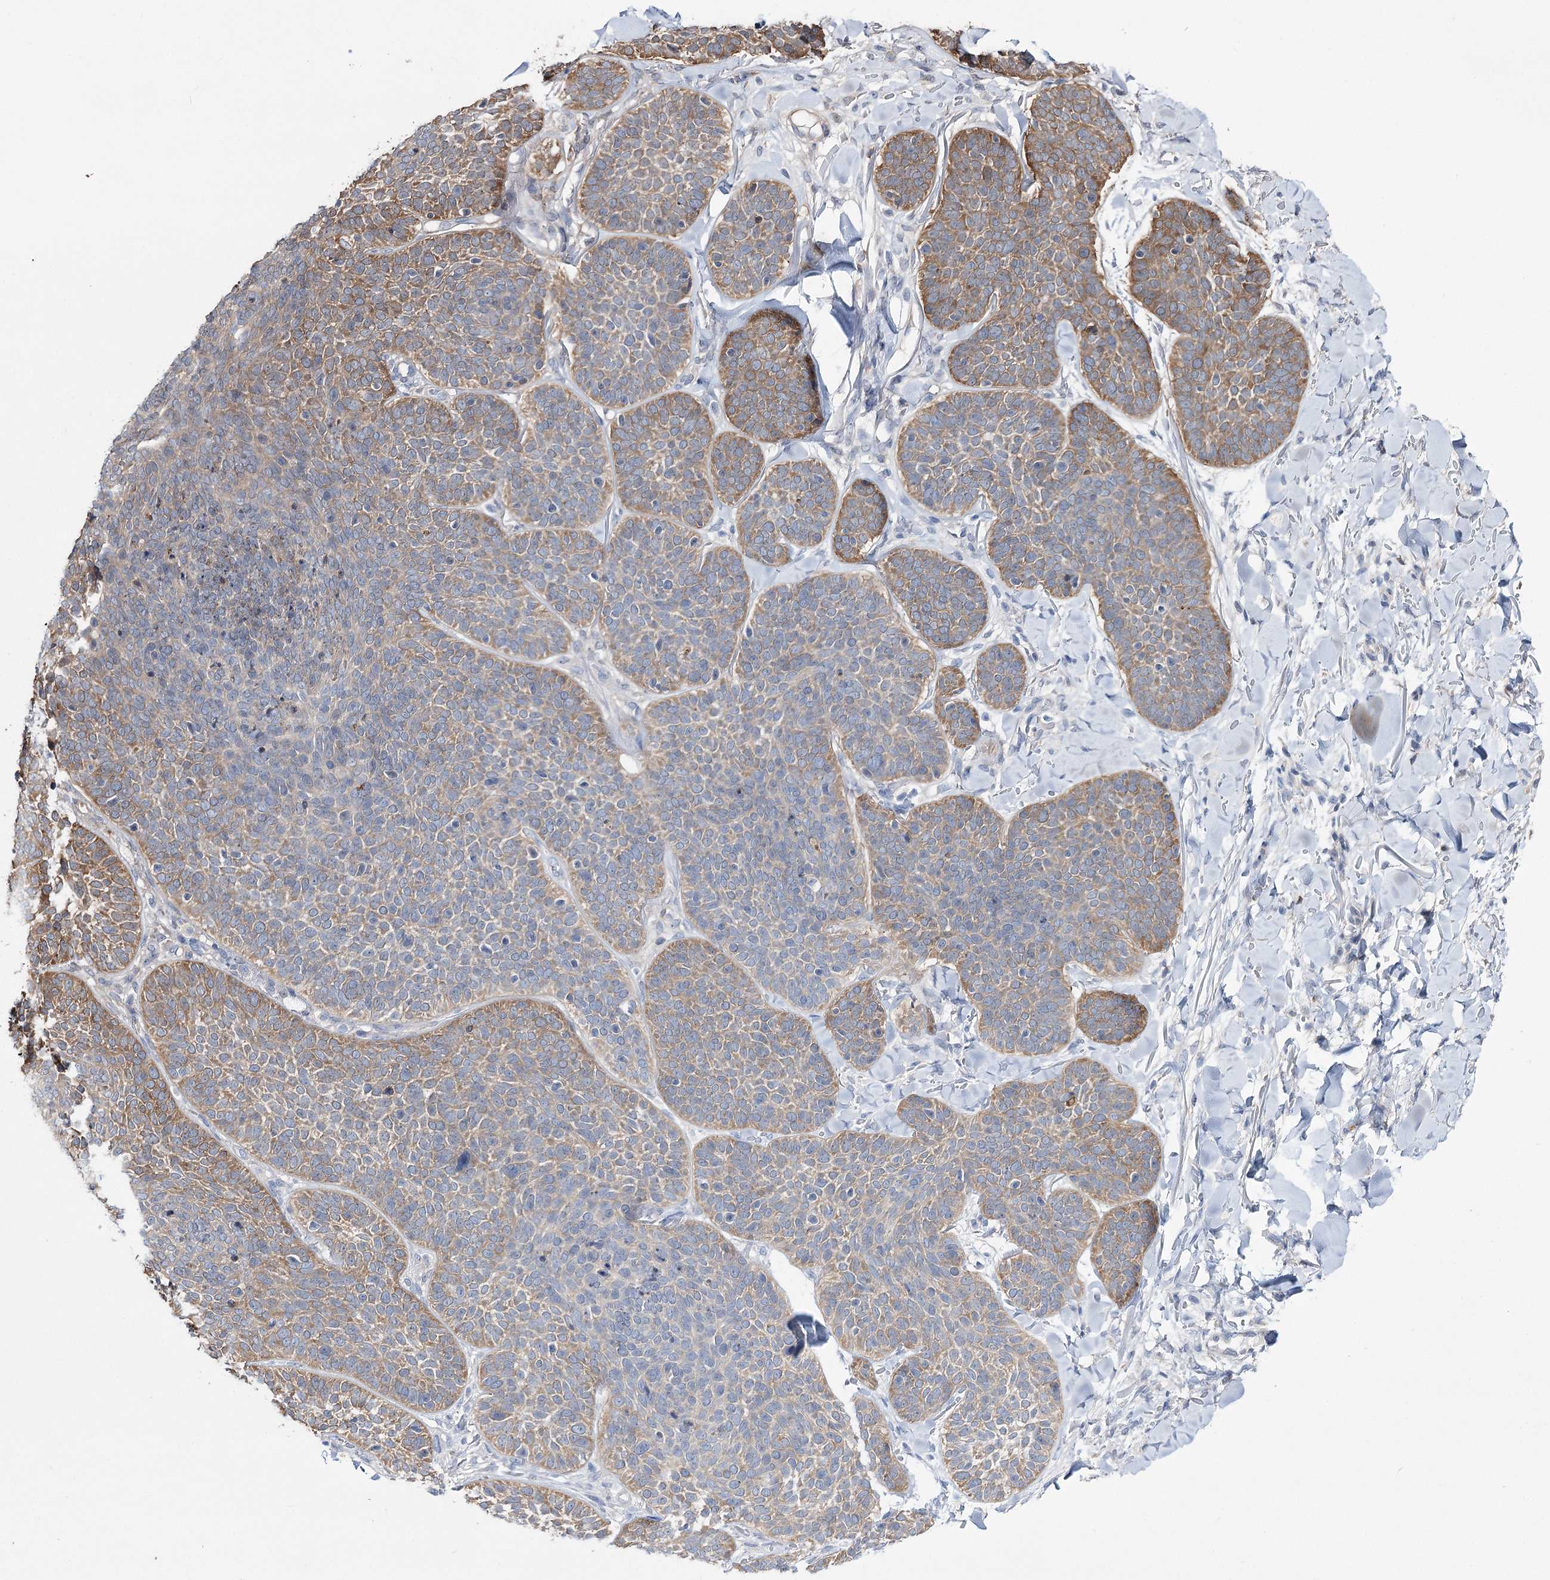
{"staining": {"intensity": "moderate", "quantity": "25%-75%", "location": "cytoplasmic/membranous"}, "tissue": "skin cancer", "cell_type": "Tumor cells", "image_type": "cancer", "snomed": [{"axis": "morphology", "description": "Basal cell carcinoma"}, {"axis": "topography", "description": "Skin"}], "caption": "Protein expression analysis of human skin cancer reveals moderate cytoplasmic/membranous expression in approximately 25%-75% of tumor cells.", "gene": "UGP2", "patient": {"sex": "male", "age": 85}}